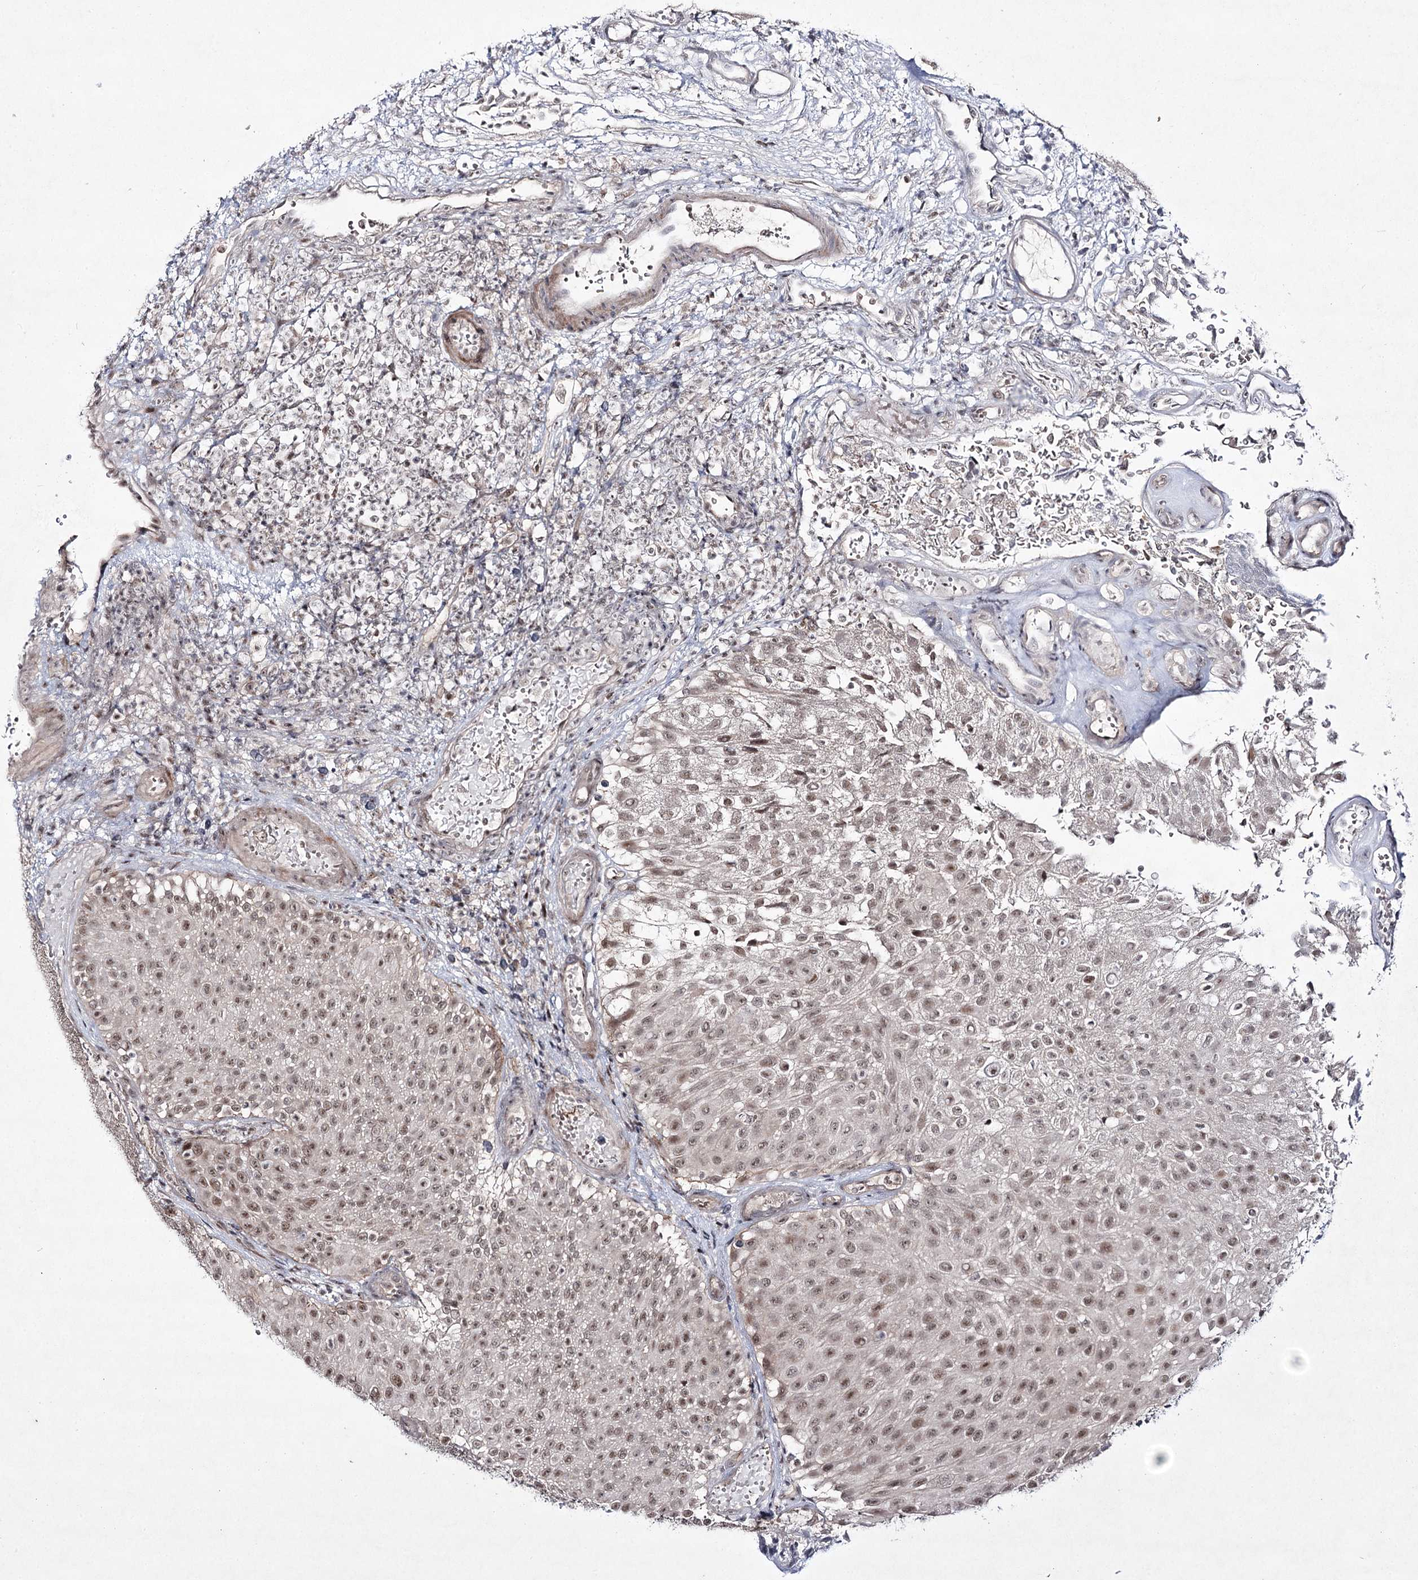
{"staining": {"intensity": "weak", "quantity": ">75%", "location": "nuclear"}, "tissue": "urothelial cancer", "cell_type": "Tumor cells", "image_type": "cancer", "snomed": [{"axis": "morphology", "description": "Urothelial carcinoma, Low grade"}, {"axis": "topography", "description": "Urinary bladder"}], "caption": "Urothelial carcinoma (low-grade) stained with immunohistochemistry (IHC) exhibits weak nuclear positivity in approximately >75% of tumor cells. The protein is shown in brown color, while the nuclei are stained blue.", "gene": "HOXC11", "patient": {"sex": "male", "age": 78}}